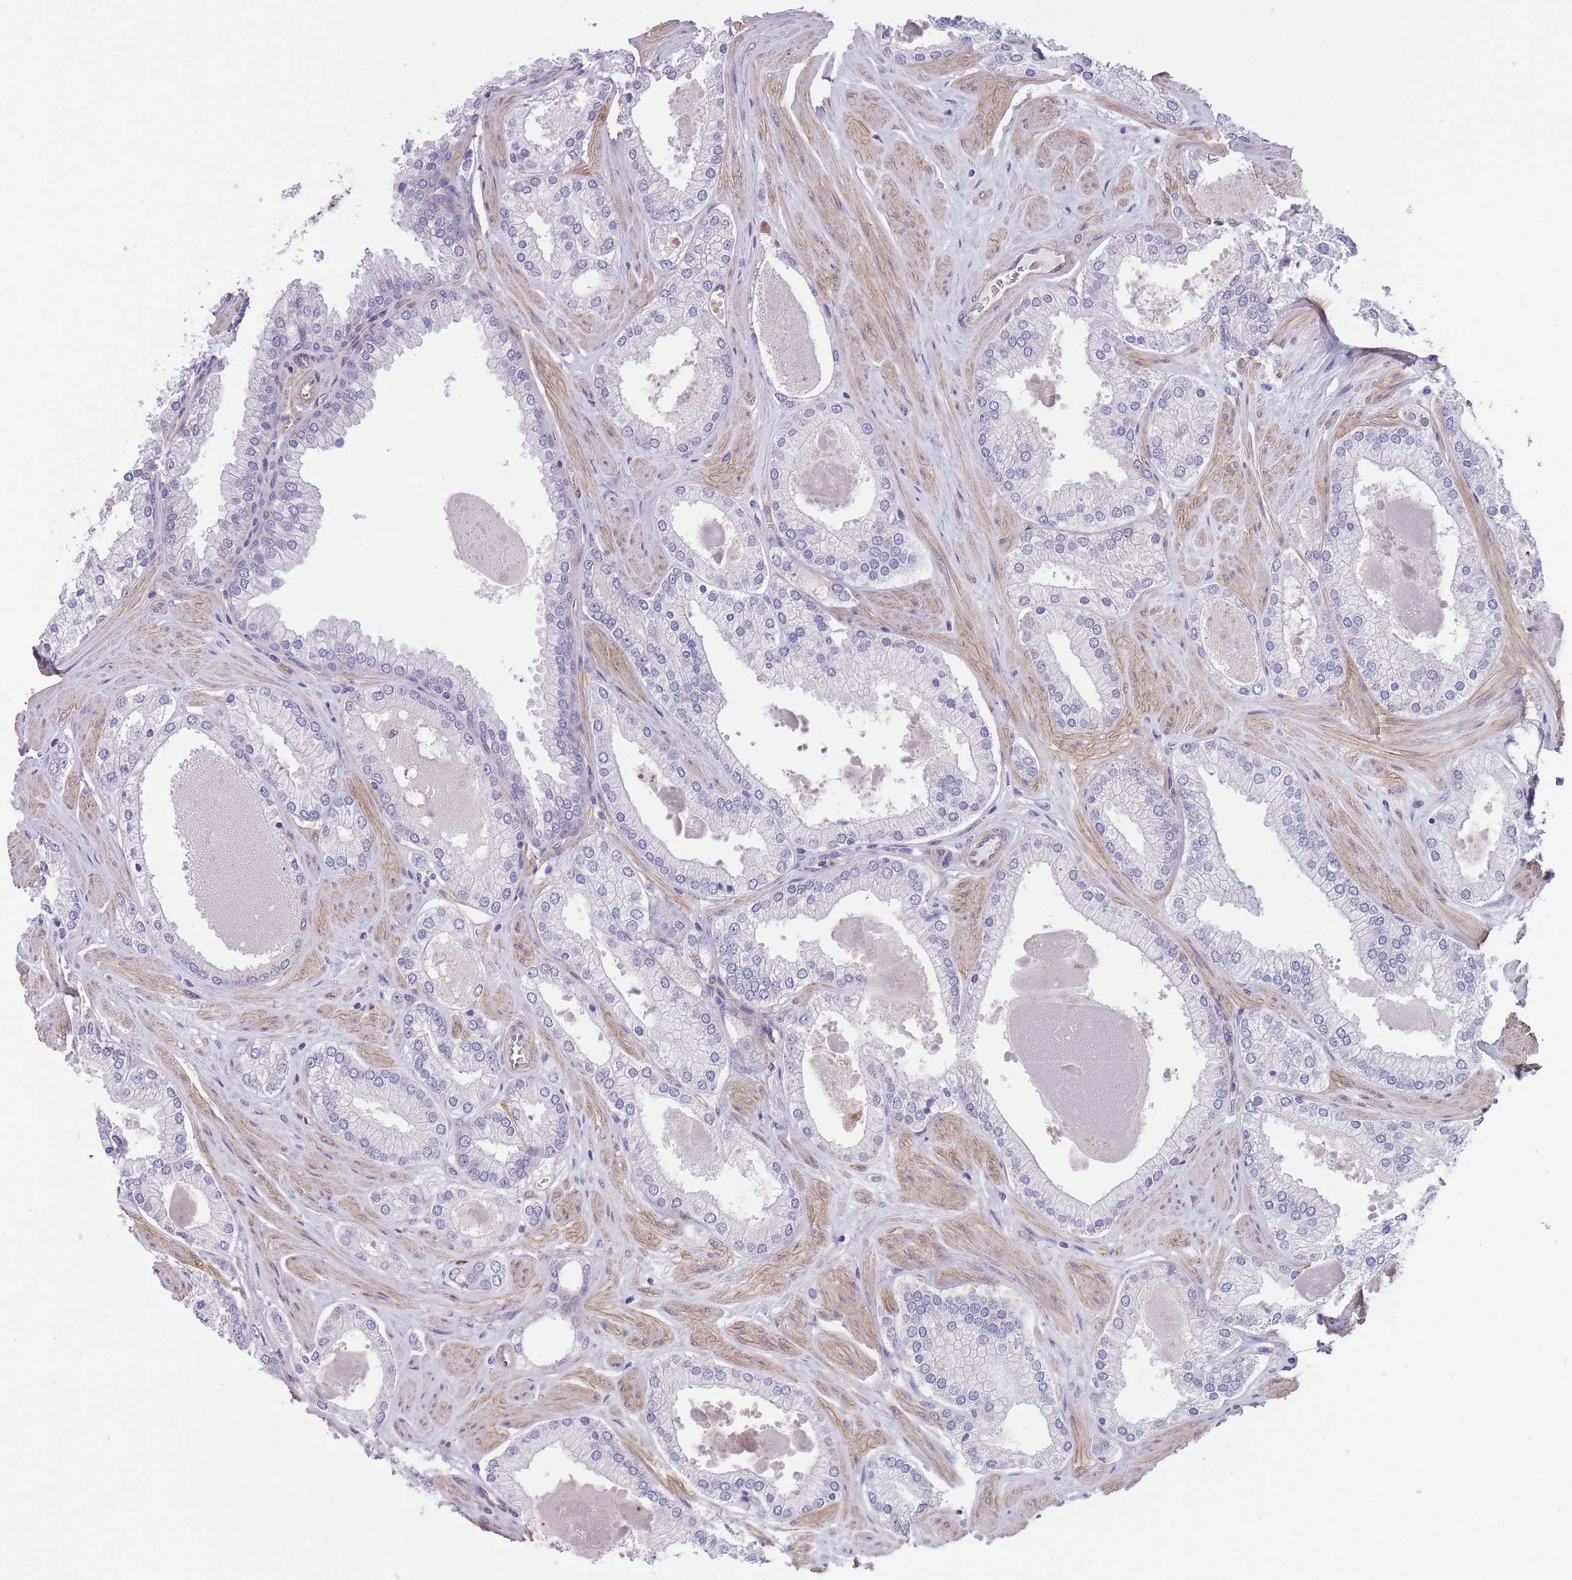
{"staining": {"intensity": "negative", "quantity": "none", "location": "none"}, "tissue": "prostate cancer", "cell_type": "Tumor cells", "image_type": "cancer", "snomed": [{"axis": "morphology", "description": "Adenocarcinoma, Low grade"}, {"axis": "topography", "description": "Prostate"}], "caption": "This micrograph is of adenocarcinoma (low-grade) (prostate) stained with immunohistochemistry to label a protein in brown with the nuclei are counter-stained blue. There is no positivity in tumor cells.", "gene": "QTRT1", "patient": {"sex": "male", "age": 42}}